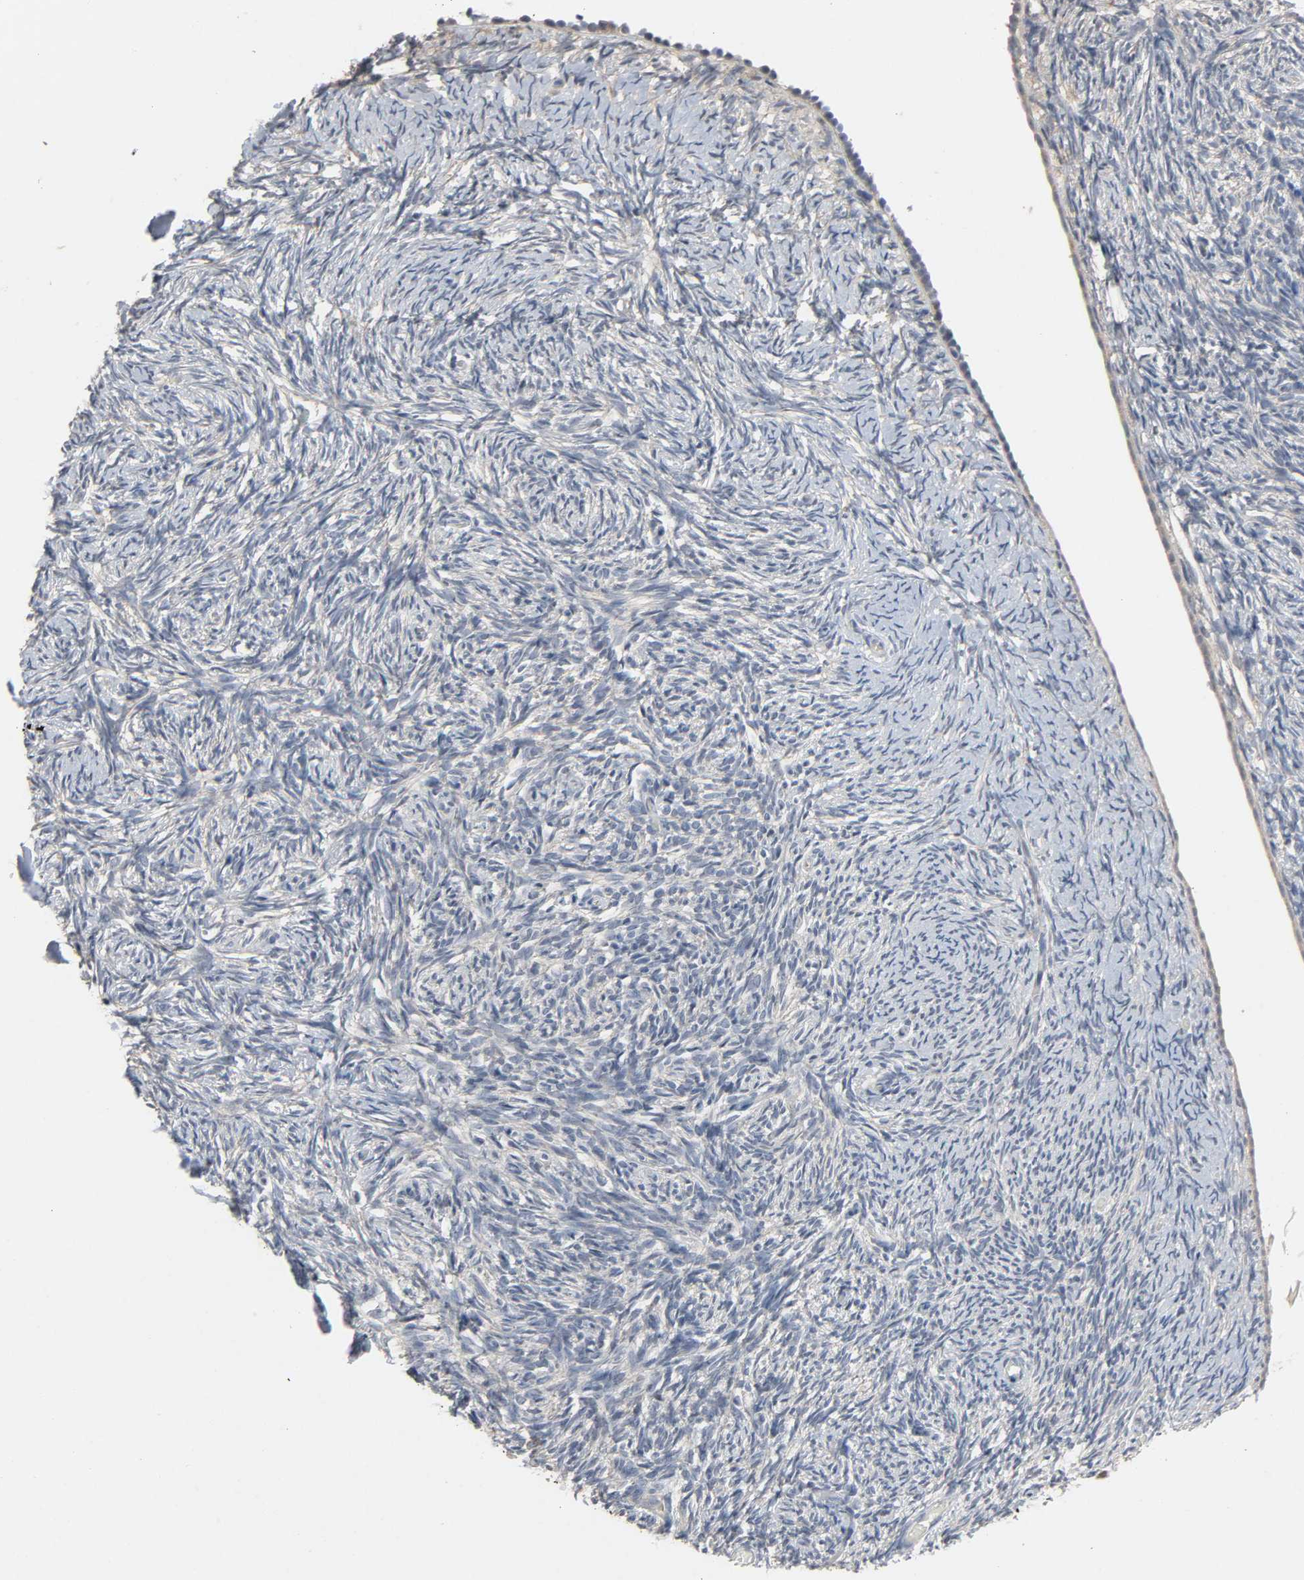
{"staining": {"intensity": "weak", "quantity": "<25%", "location": "cytoplasmic/membranous"}, "tissue": "ovary", "cell_type": "Ovarian stroma cells", "image_type": "normal", "snomed": [{"axis": "morphology", "description": "Normal tissue, NOS"}, {"axis": "topography", "description": "Ovary"}], "caption": "Protein analysis of benign ovary displays no significant expression in ovarian stroma cells.", "gene": "CD4", "patient": {"sex": "female", "age": 60}}